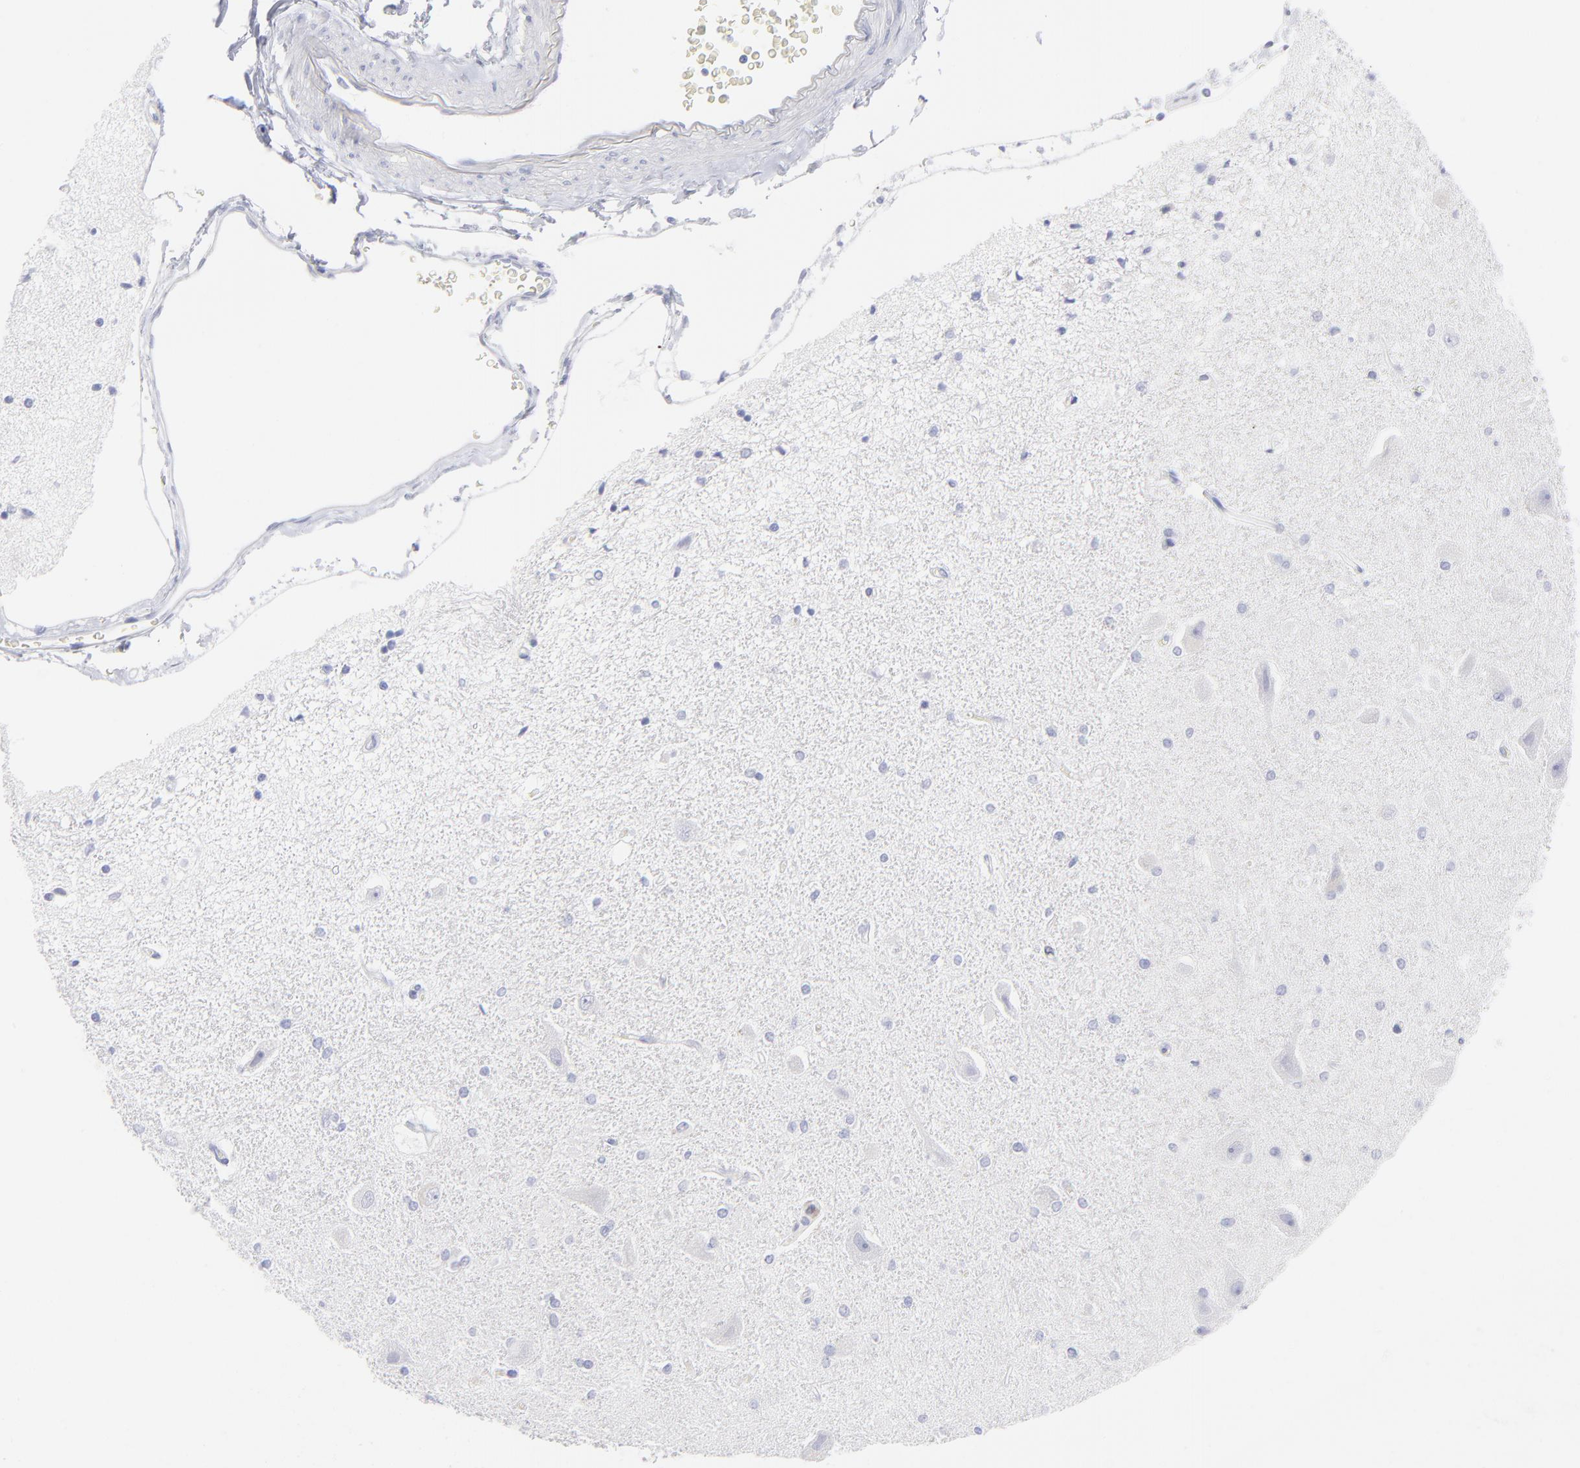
{"staining": {"intensity": "negative", "quantity": "none", "location": "none"}, "tissue": "hippocampus", "cell_type": "Glial cells", "image_type": "normal", "snomed": [{"axis": "morphology", "description": "Normal tissue, NOS"}, {"axis": "topography", "description": "Hippocampus"}], "caption": "Glial cells show no significant protein staining in normal hippocampus. (Immunohistochemistry (ihc), brightfield microscopy, high magnification).", "gene": "CCNB1", "patient": {"sex": "female", "age": 54}}